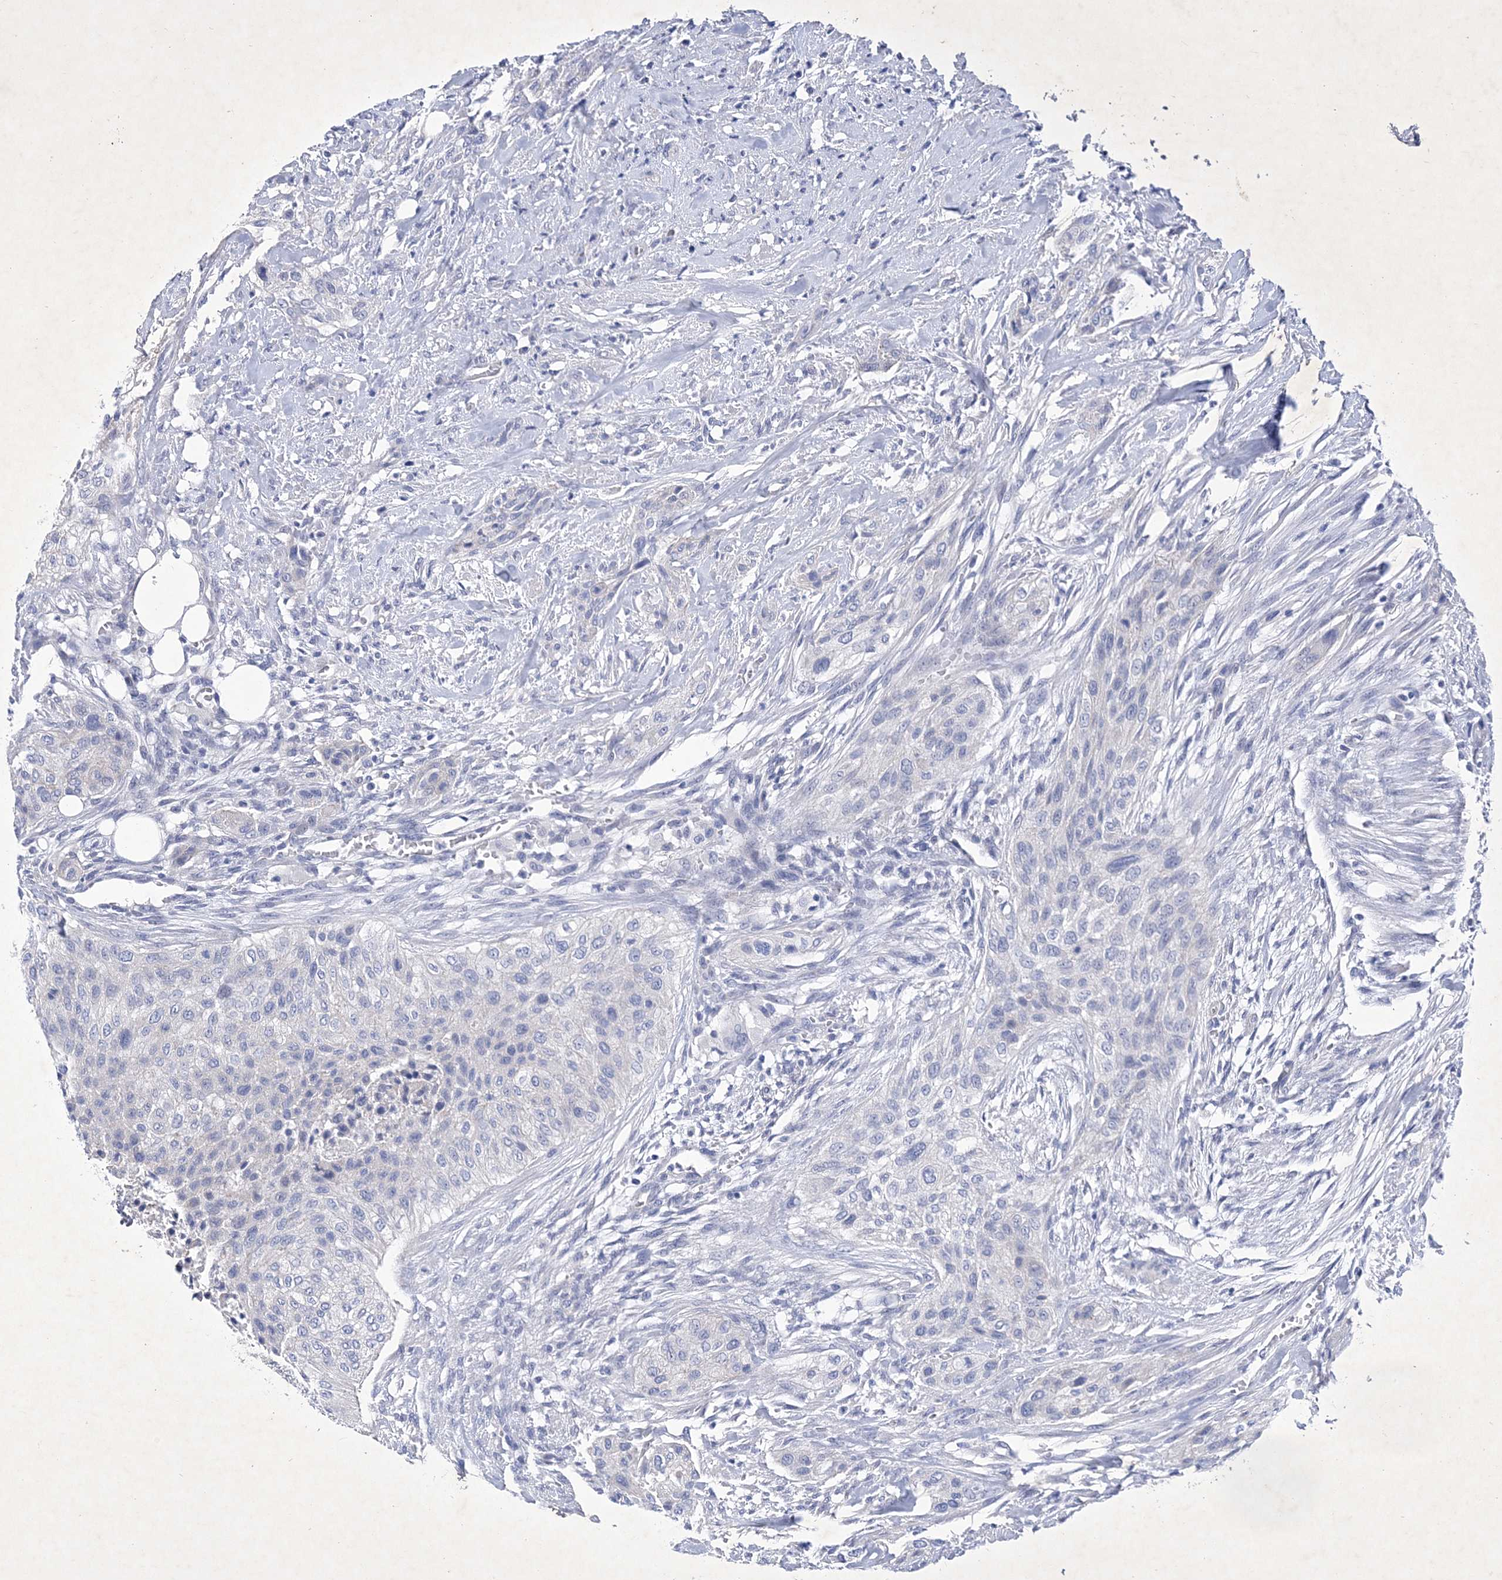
{"staining": {"intensity": "negative", "quantity": "none", "location": "none"}, "tissue": "urothelial cancer", "cell_type": "Tumor cells", "image_type": "cancer", "snomed": [{"axis": "morphology", "description": "Urothelial carcinoma, High grade"}, {"axis": "topography", "description": "Urinary bladder"}], "caption": "Tumor cells show no significant positivity in urothelial cancer. (Stains: DAB immunohistochemistry (IHC) with hematoxylin counter stain, Microscopy: brightfield microscopy at high magnification).", "gene": "GPN1", "patient": {"sex": "male", "age": 35}}